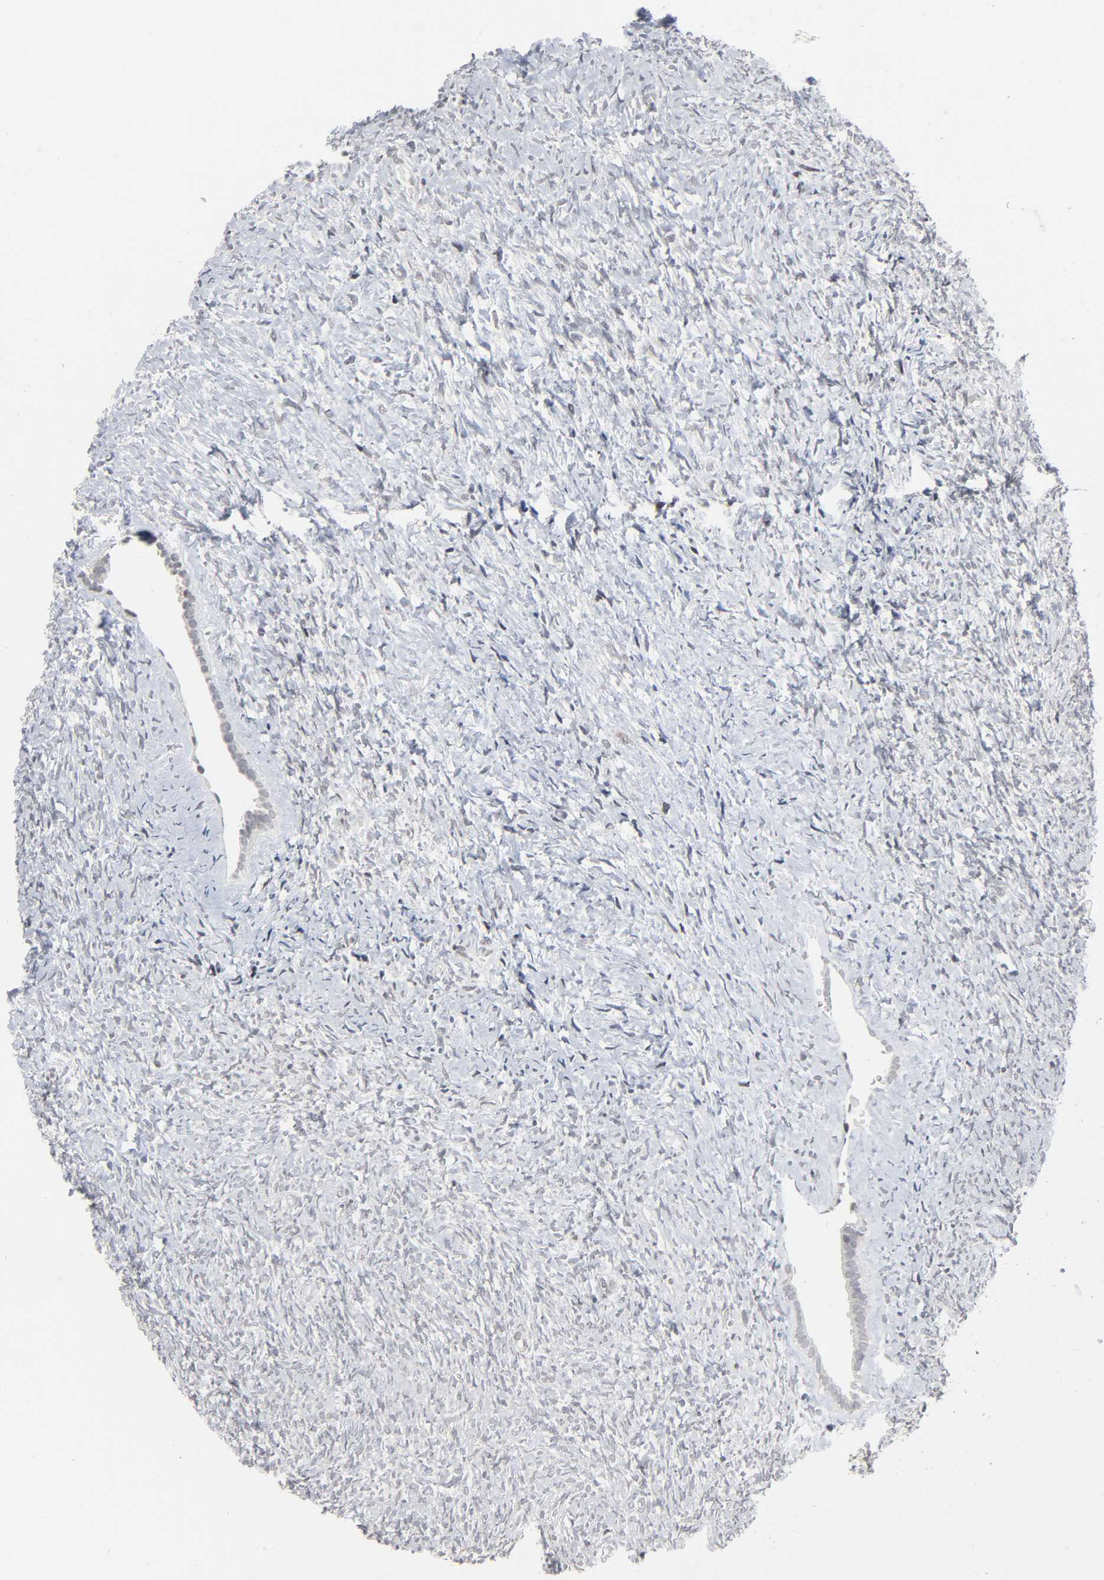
{"staining": {"intensity": "negative", "quantity": "none", "location": "none"}, "tissue": "ovary", "cell_type": "Follicle cells", "image_type": "normal", "snomed": [{"axis": "morphology", "description": "Normal tissue, NOS"}, {"axis": "topography", "description": "Ovary"}], "caption": "An image of human ovary is negative for staining in follicle cells.", "gene": "MUC1", "patient": {"sex": "female", "age": 35}}